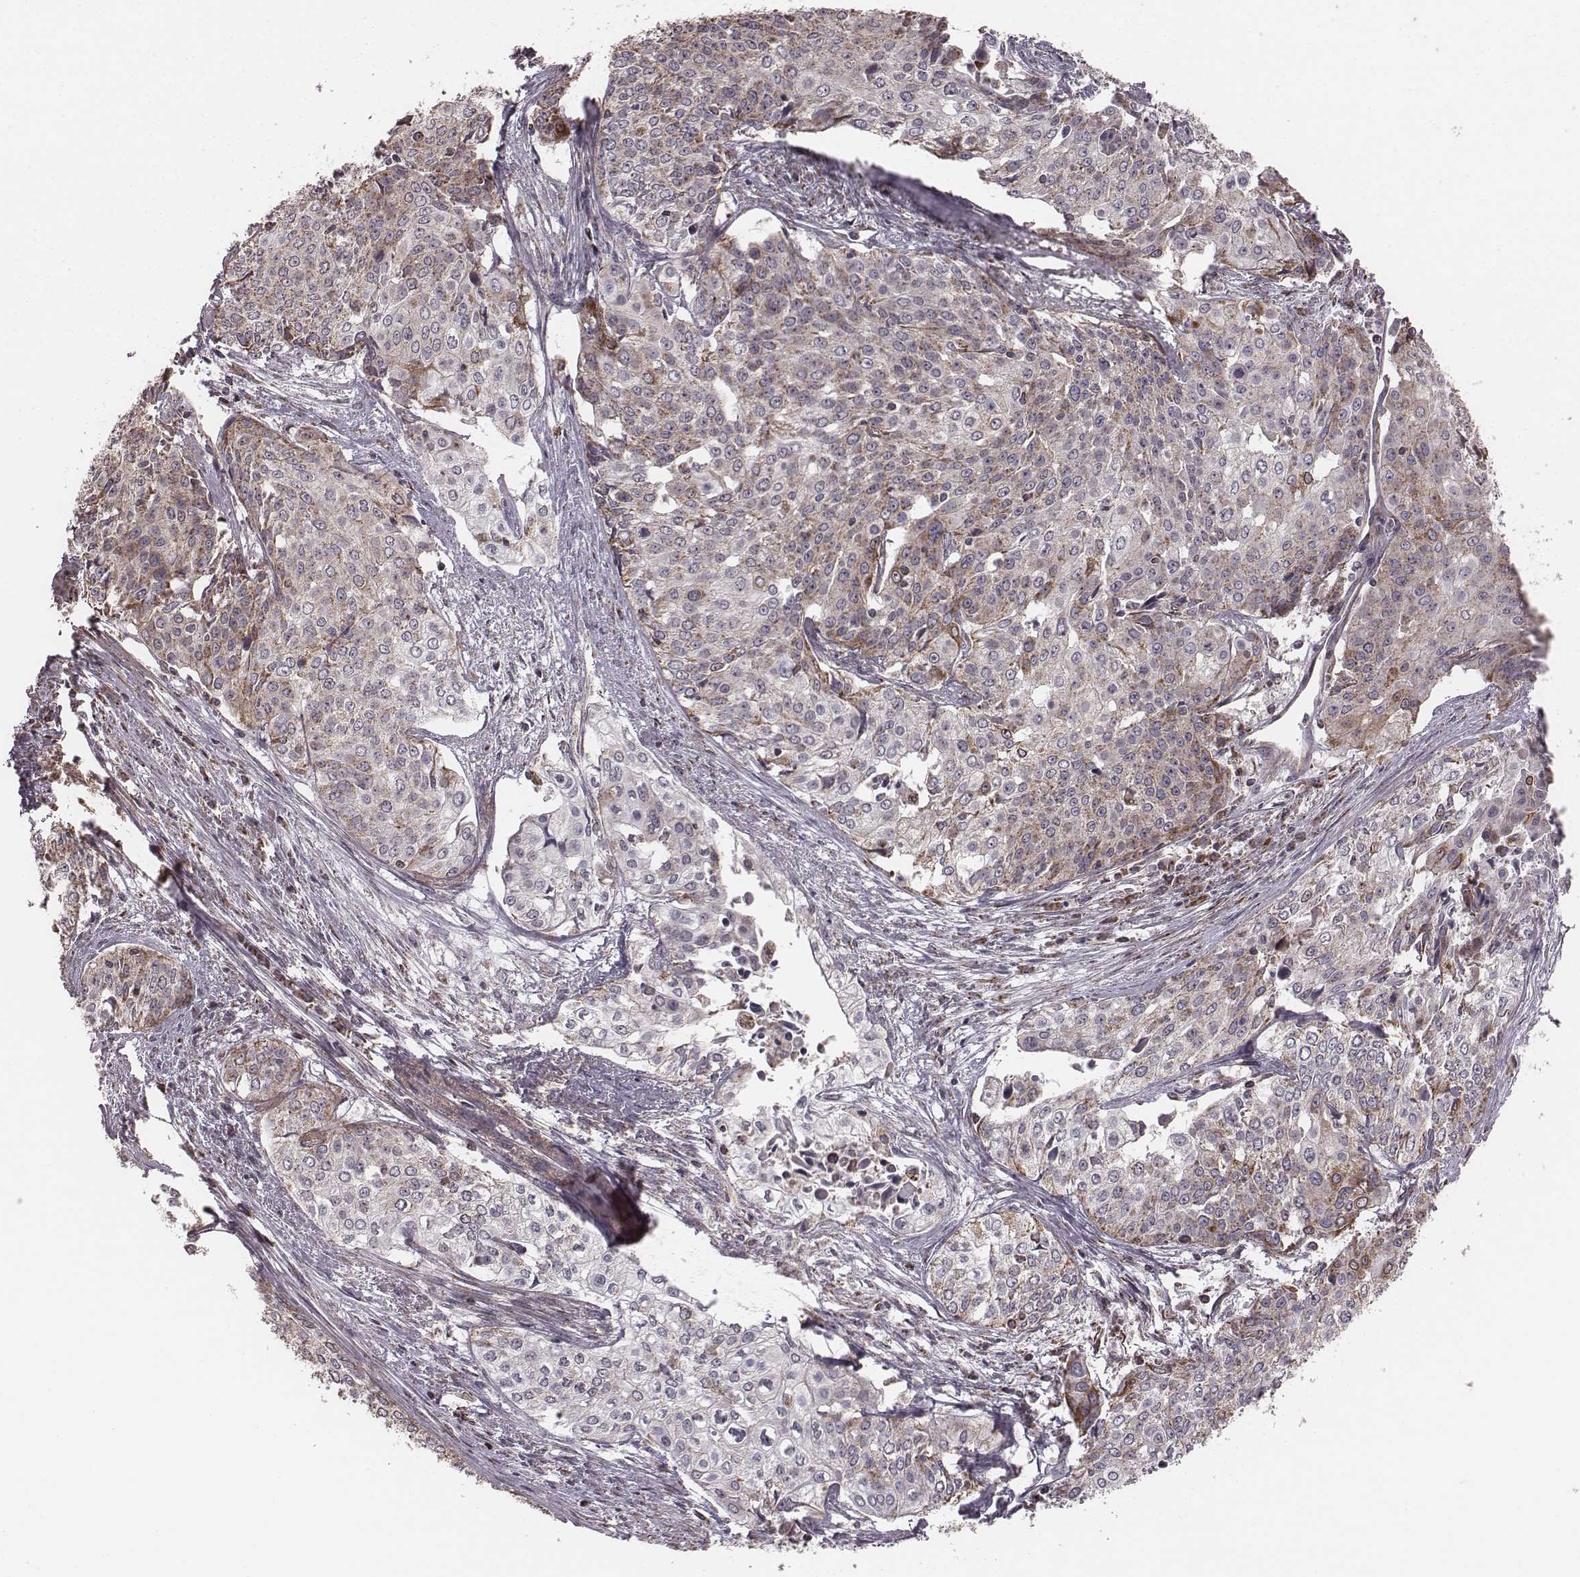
{"staining": {"intensity": "moderate", "quantity": "25%-75%", "location": "cytoplasmic/membranous"}, "tissue": "cervical cancer", "cell_type": "Tumor cells", "image_type": "cancer", "snomed": [{"axis": "morphology", "description": "Squamous cell carcinoma, NOS"}, {"axis": "topography", "description": "Cervix"}], "caption": "A micrograph of cervical squamous cell carcinoma stained for a protein shows moderate cytoplasmic/membranous brown staining in tumor cells.", "gene": "PDCD2L", "patient": {"sex": "female", "age": 39}}